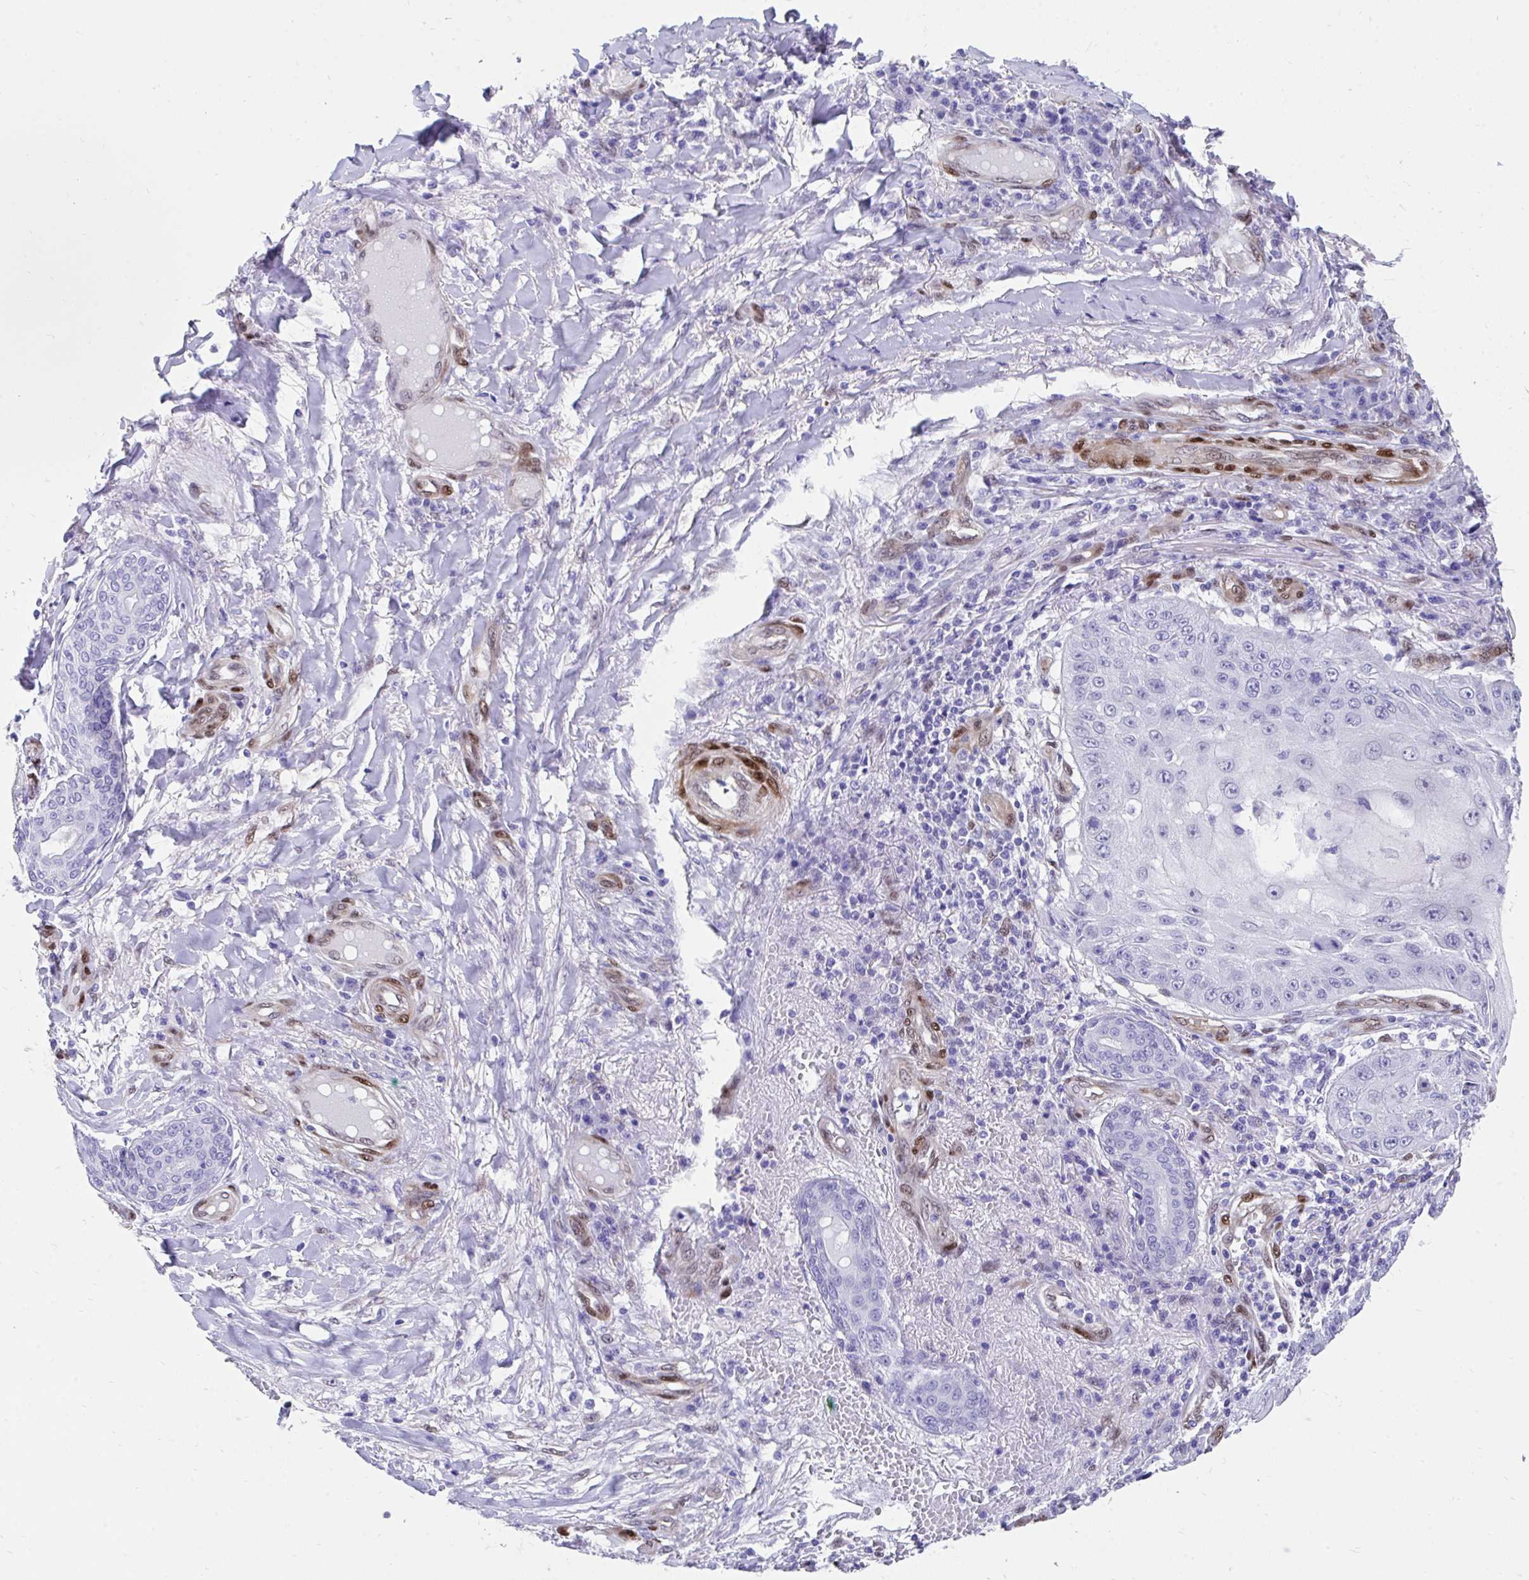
{"staining": {"intensity": "negative", "quantity": "none", "location": "none"}, "tissue": "skin cancer", "cell_type": "Tumor cells", "image_type": "cancer", "snomed": [{"axis": "morphology", "description": "Squamous cell carcinoma, NOS"}, {"axis": "topography", "description": "Skin"}], "caption": "Immunohistochemistry of skin squamous cell carcinoma demonstrates no staining in tumor cells. (DAB (3,3'-diaminobenzidine) immunohistochemistry with hematoxylin counter stain).", "gene": "RBPMS", "patient": {"sex": "male", "age": 70}}